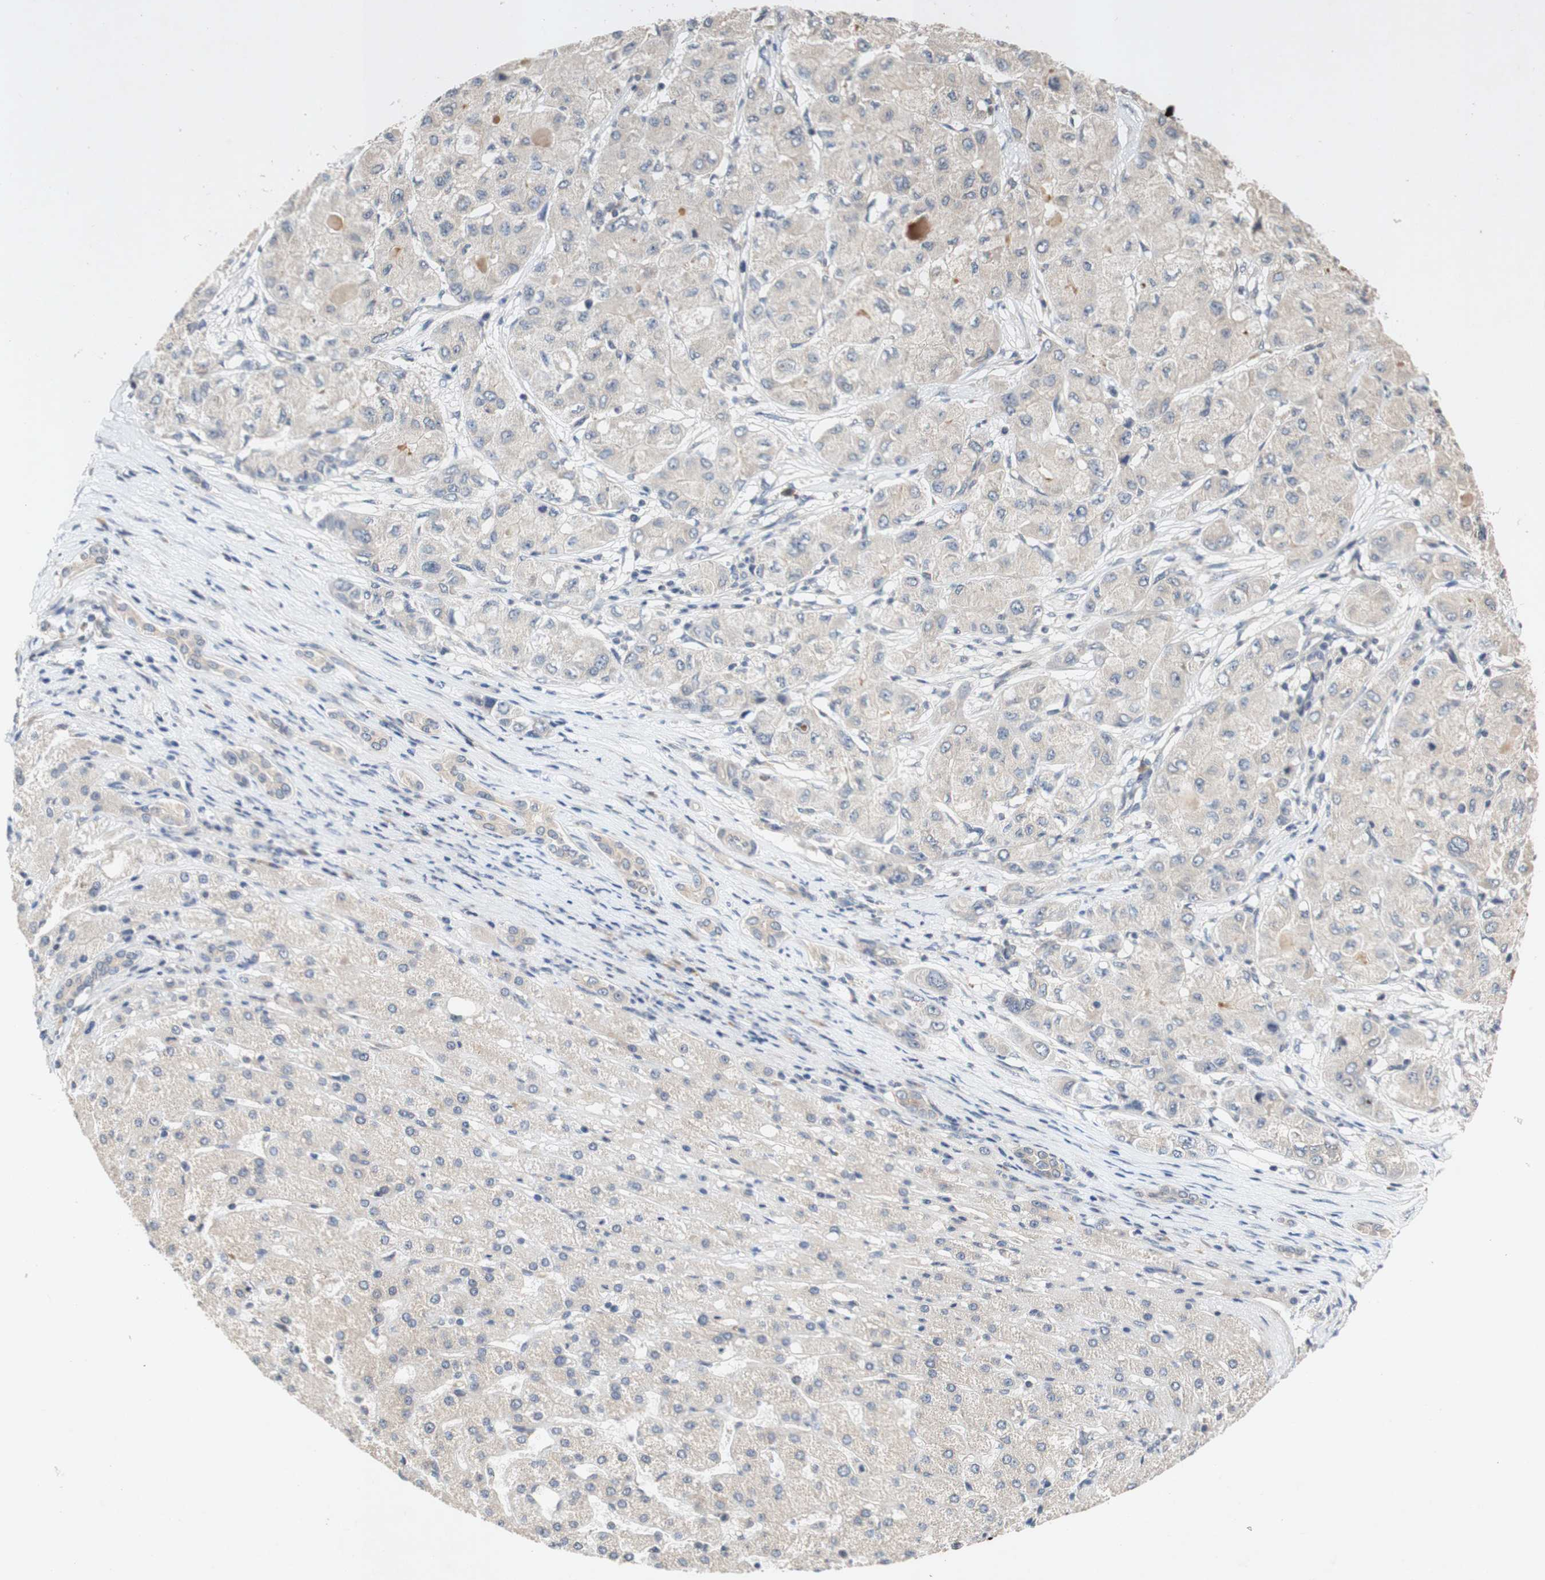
{"staining": {"intensity": "weak", "quantity": ">75%", "location": "cytoplasmic/membranous"}, "tissue": "liver cancer", "cell_type": "Tumor cells", "image_type": "cancer", "snomed": [{"axis": "morphology", "description": "Carcinoma, Hepatocellular, NOS"}, {"axis": "topography", "description": "Liver"}], "caption": "Immunohistochemistry histopathology image of neoplastic tissue: liver cancer (hepatocellular carcinoma) stained using immunohistochemistry reveals low levels of weak protein expression localized specifically in the cytoplasmic/membranous of tumor cells, appearing as a cytoplasmic/membranous brown color.", "gene": "PIN1", "patient": {"sex": "male", "age": 80}}